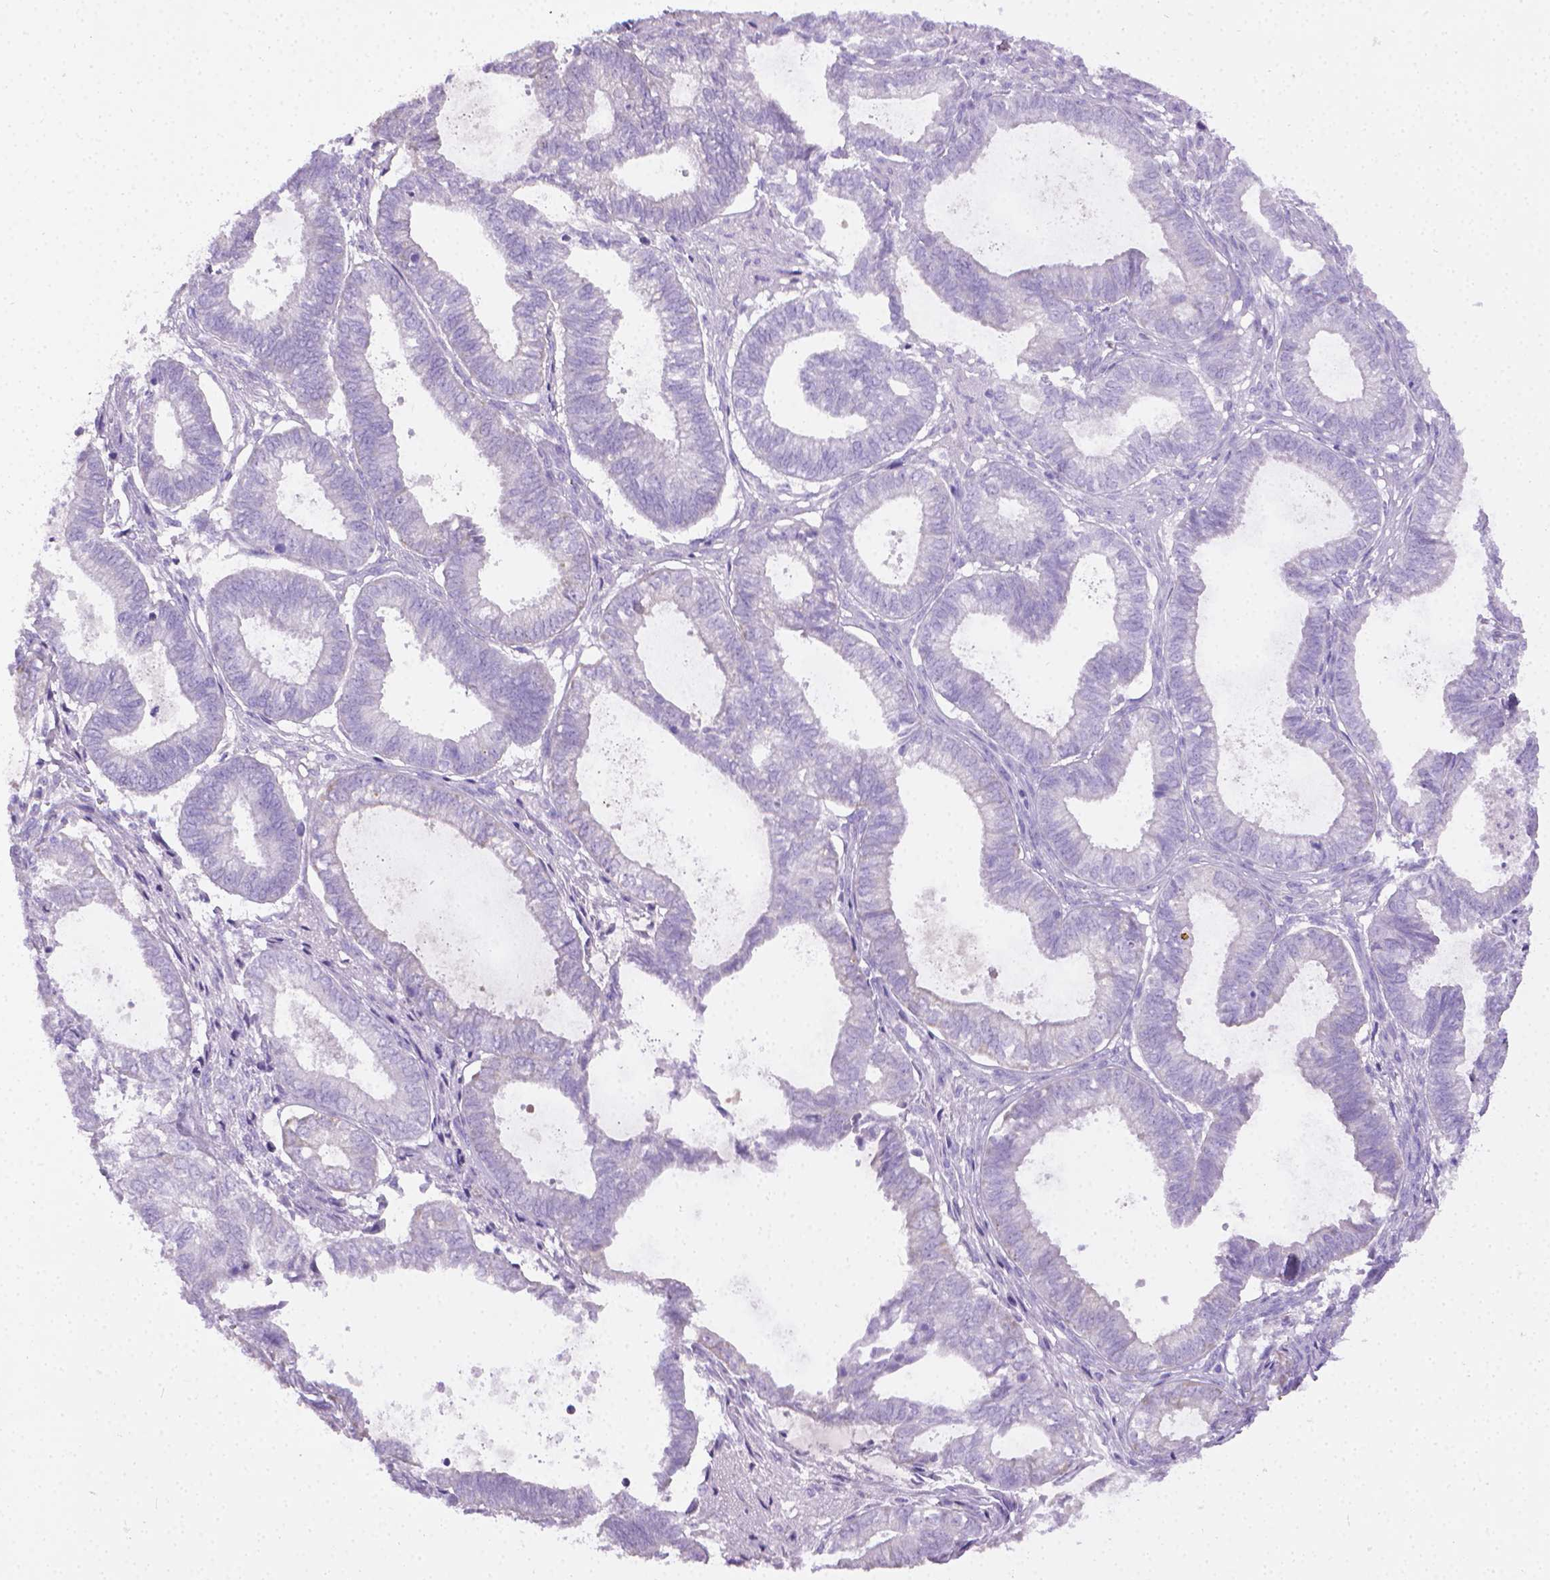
{"staining": {"intensity": "negative", "quantity": "none", "location": "none"}, "tissue": "ovarian cancer", "cell_type": "Tumor cells", "image_type": "cancer", "snomed": [{"axis": "morphology", "description": "Carcinoma, endometroid"}, {"axis": "topography", "description": "Ovary"}], "caption": "Immunohistochemistry of ovarian cancer (endometroid carcinoma) exhibits no staining in tumor cells.", "gene": "PNMA2", "patient": {"sex": "female", "age": 64}}